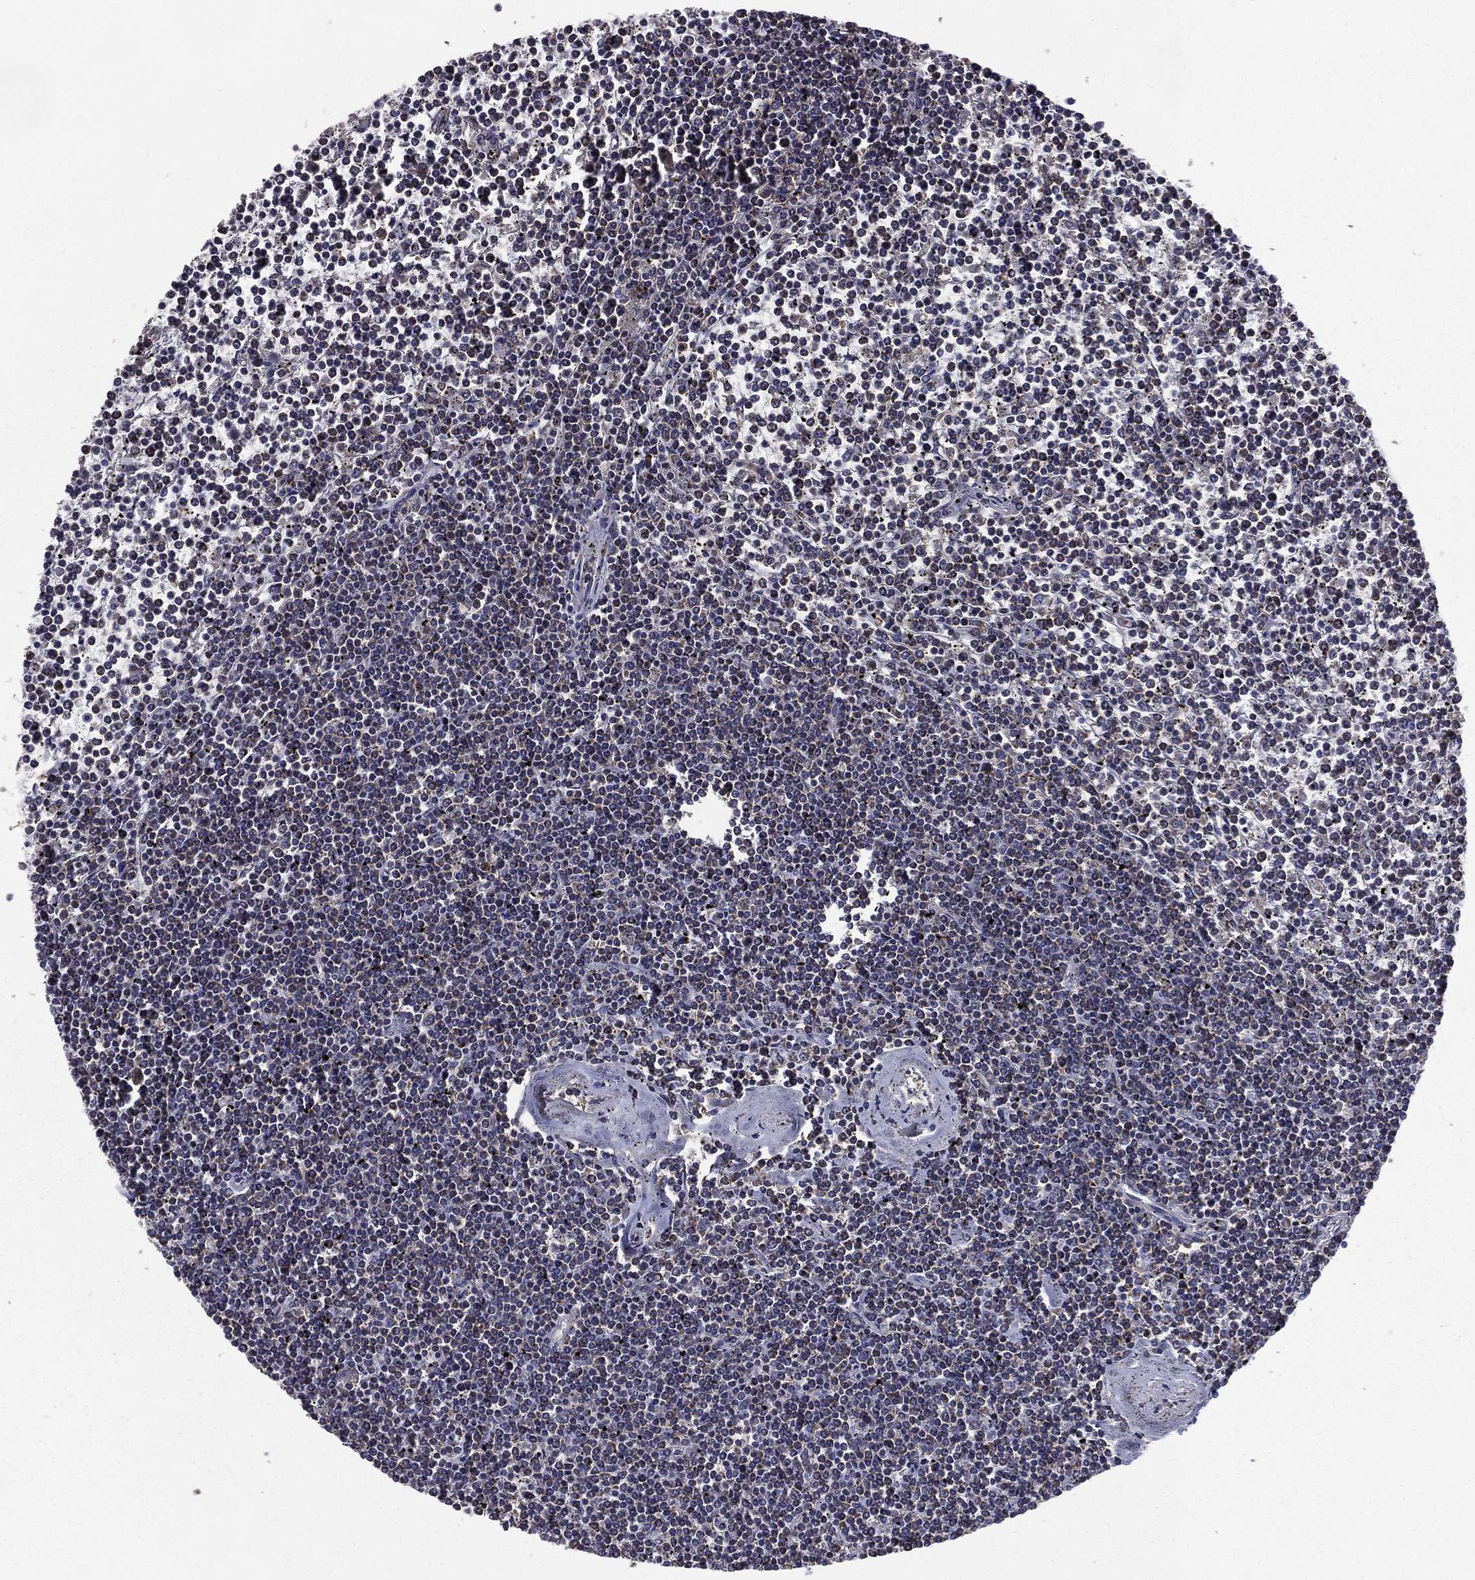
{"staining": {"intensity": "negative", "quantity": "none", "location": "none"}, "tissue": "lymphoma", "cell_type": "Tumor cells", "image_type": "cancer", "snomed": [{"axis": "morphology", "description": "Malignant lymphoma, non-Hodgkin's type, Low grade"}, {"axis": "topography", "description": "Spleen"}], "caption": "This is an immunohistochemistry micrograph of human malignant lymphoma, non-Hodgkin's type (low-grade). There is no expression in tumor cells.", "gene": "GPD1", "patient": {"sex": "female", "age": 19}}